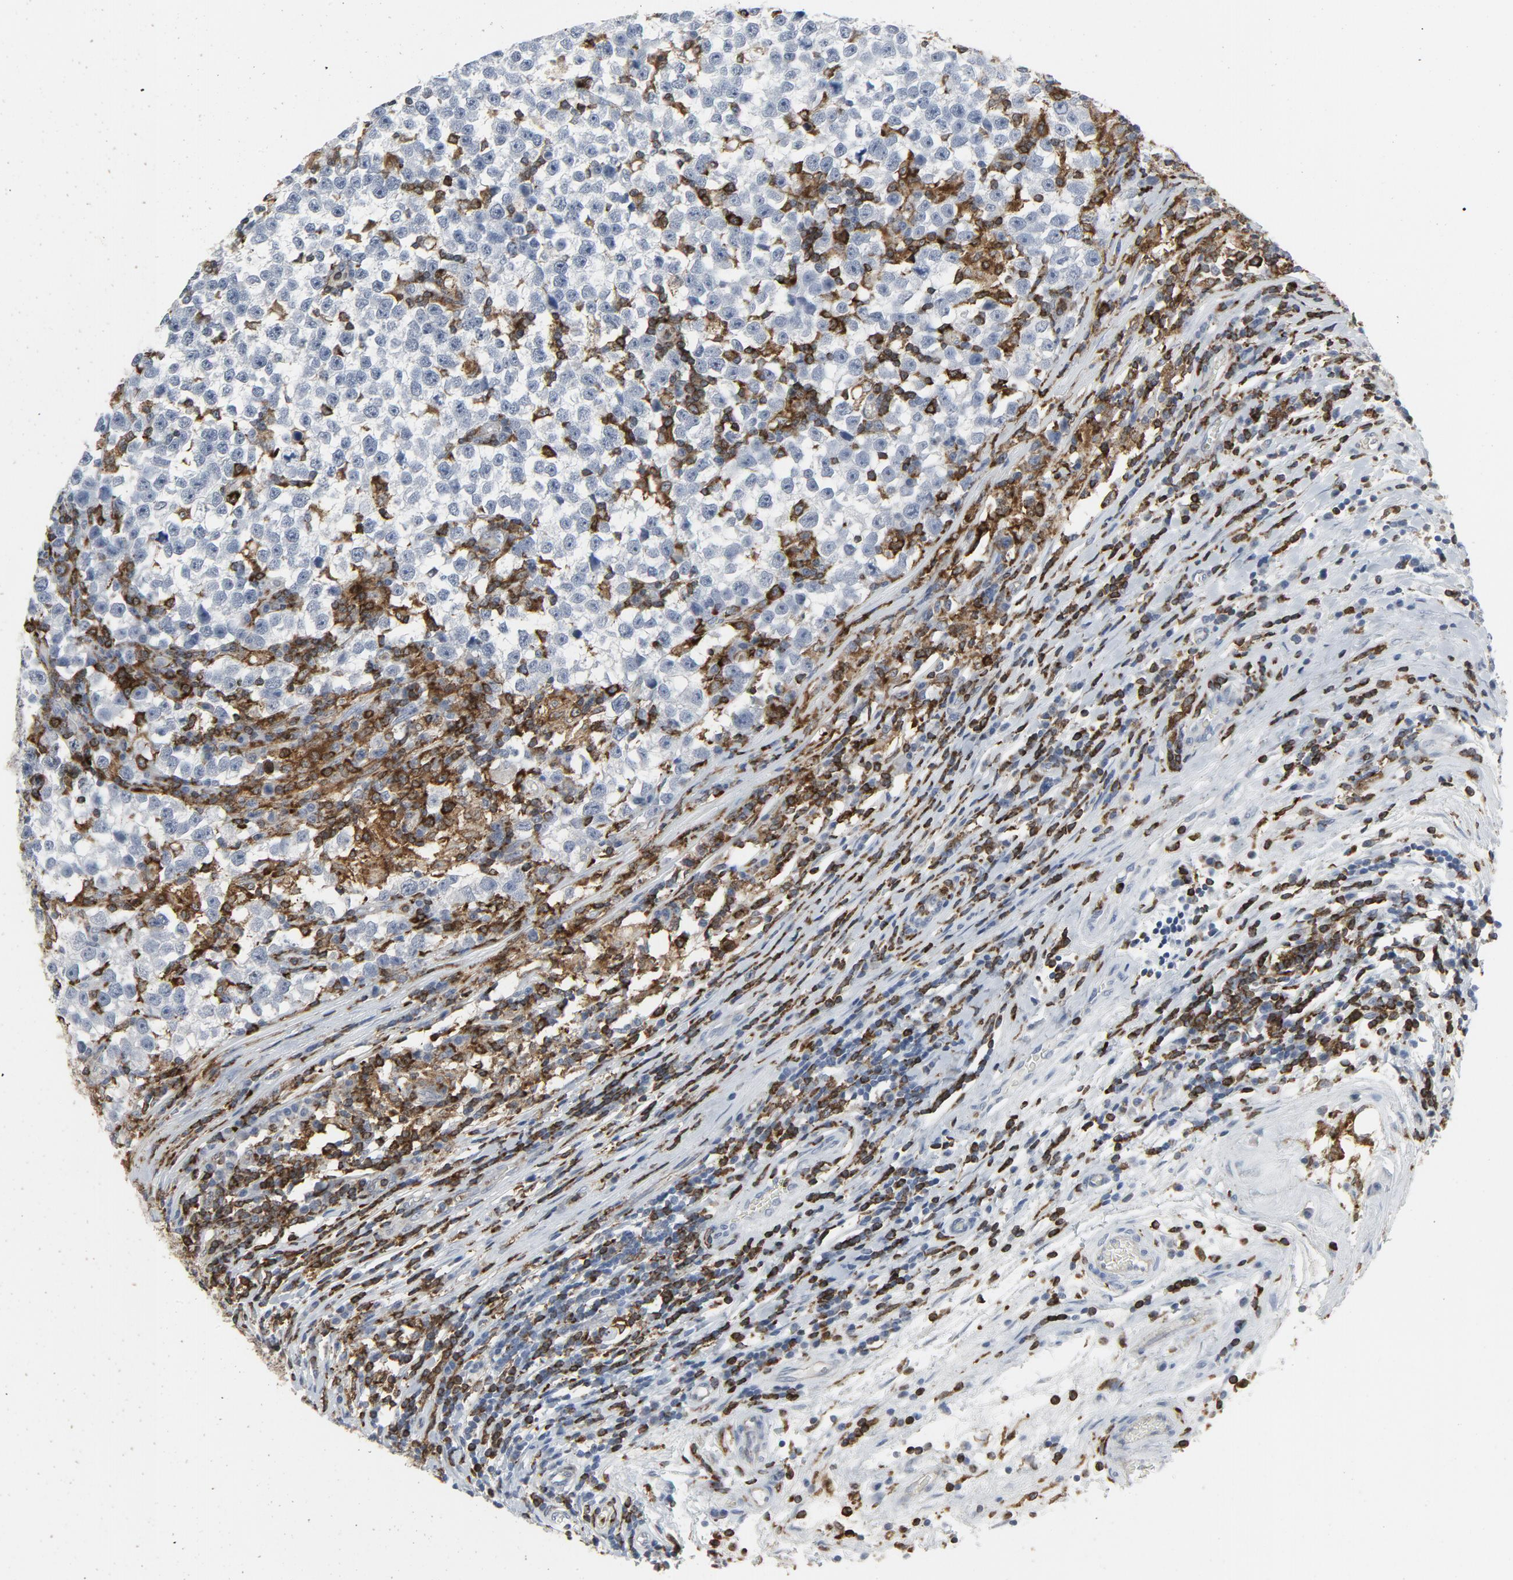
{"staining": {"intensity": "negative", "quantity": "none", "location": "none"}, "tissue": "testis cancer", "cell_type": "Tumor cells", "image_type": "cancer", "snomed": [{"axis": "morphology", "description": "Seminoma, NOS"}, {"axis": "topography", "description": "Testis"}], "caption": "This is a photomicrograph of immunohistochemistry (IHC) staining of testis seminoma, which shows no positivity in tumor cells.", "gene": "LCP2", "patient": {"sex": "male", "age": 43}}